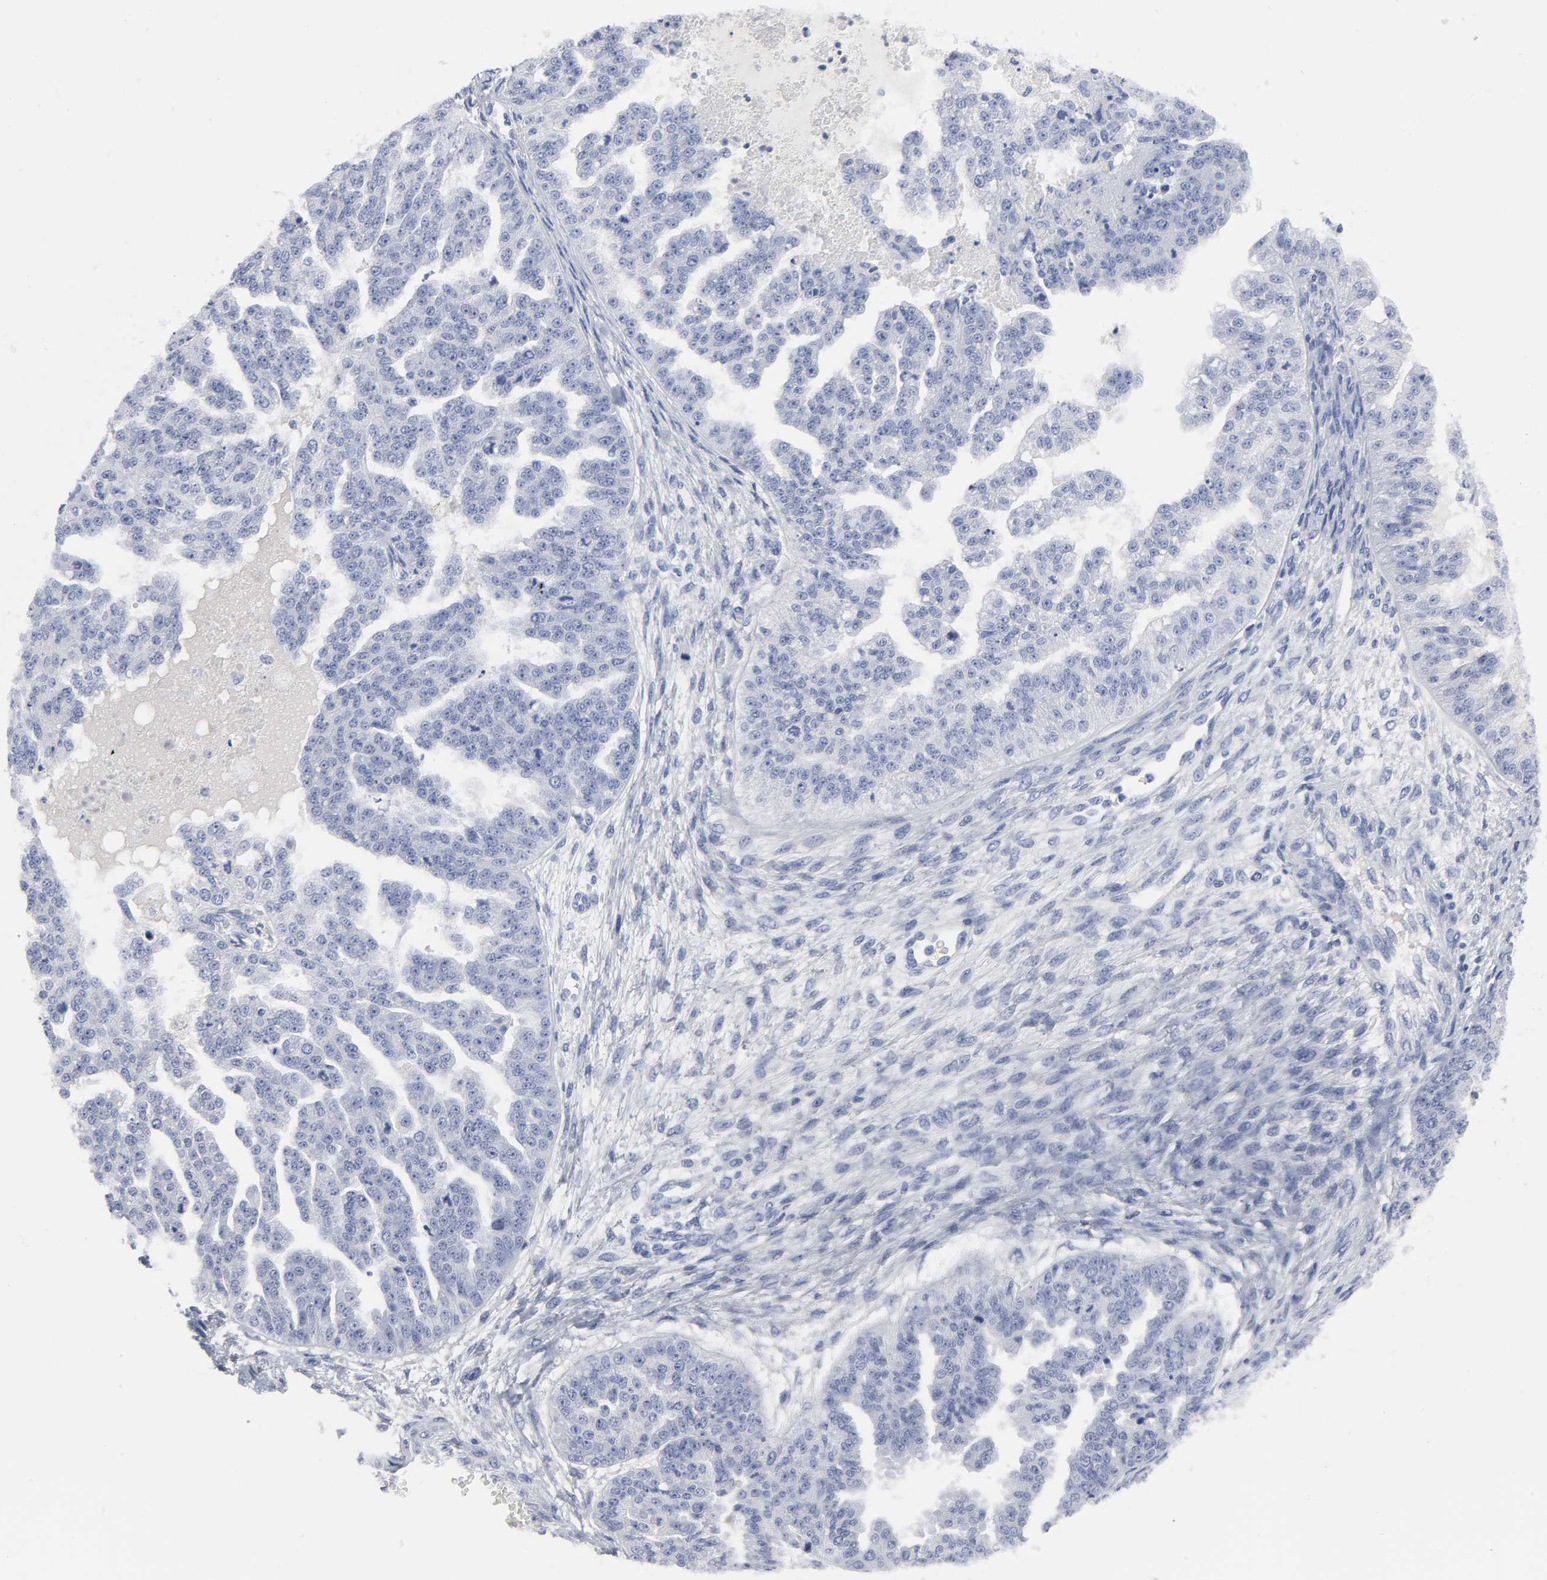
{"staining": {"intensity": "negative", "quantity": "none", "location": "none"}, "tissue": "ovarian cancer", "cell_type": "Tumor cells", "image_type": "cancer", "snomed": [{"axis": "morphology", "description": "Cystadenocarcinoma, serous, NOS"}, {"axis": "topography", "description": "Ovary"}], "caption": "Immunohistochemical staining of serous cystadenocarcinoma (ovarian) exhibits no significant positivity in tumor cells.", "gene": "HNF4A", "patient": {"sex": "female", "age": 58}}